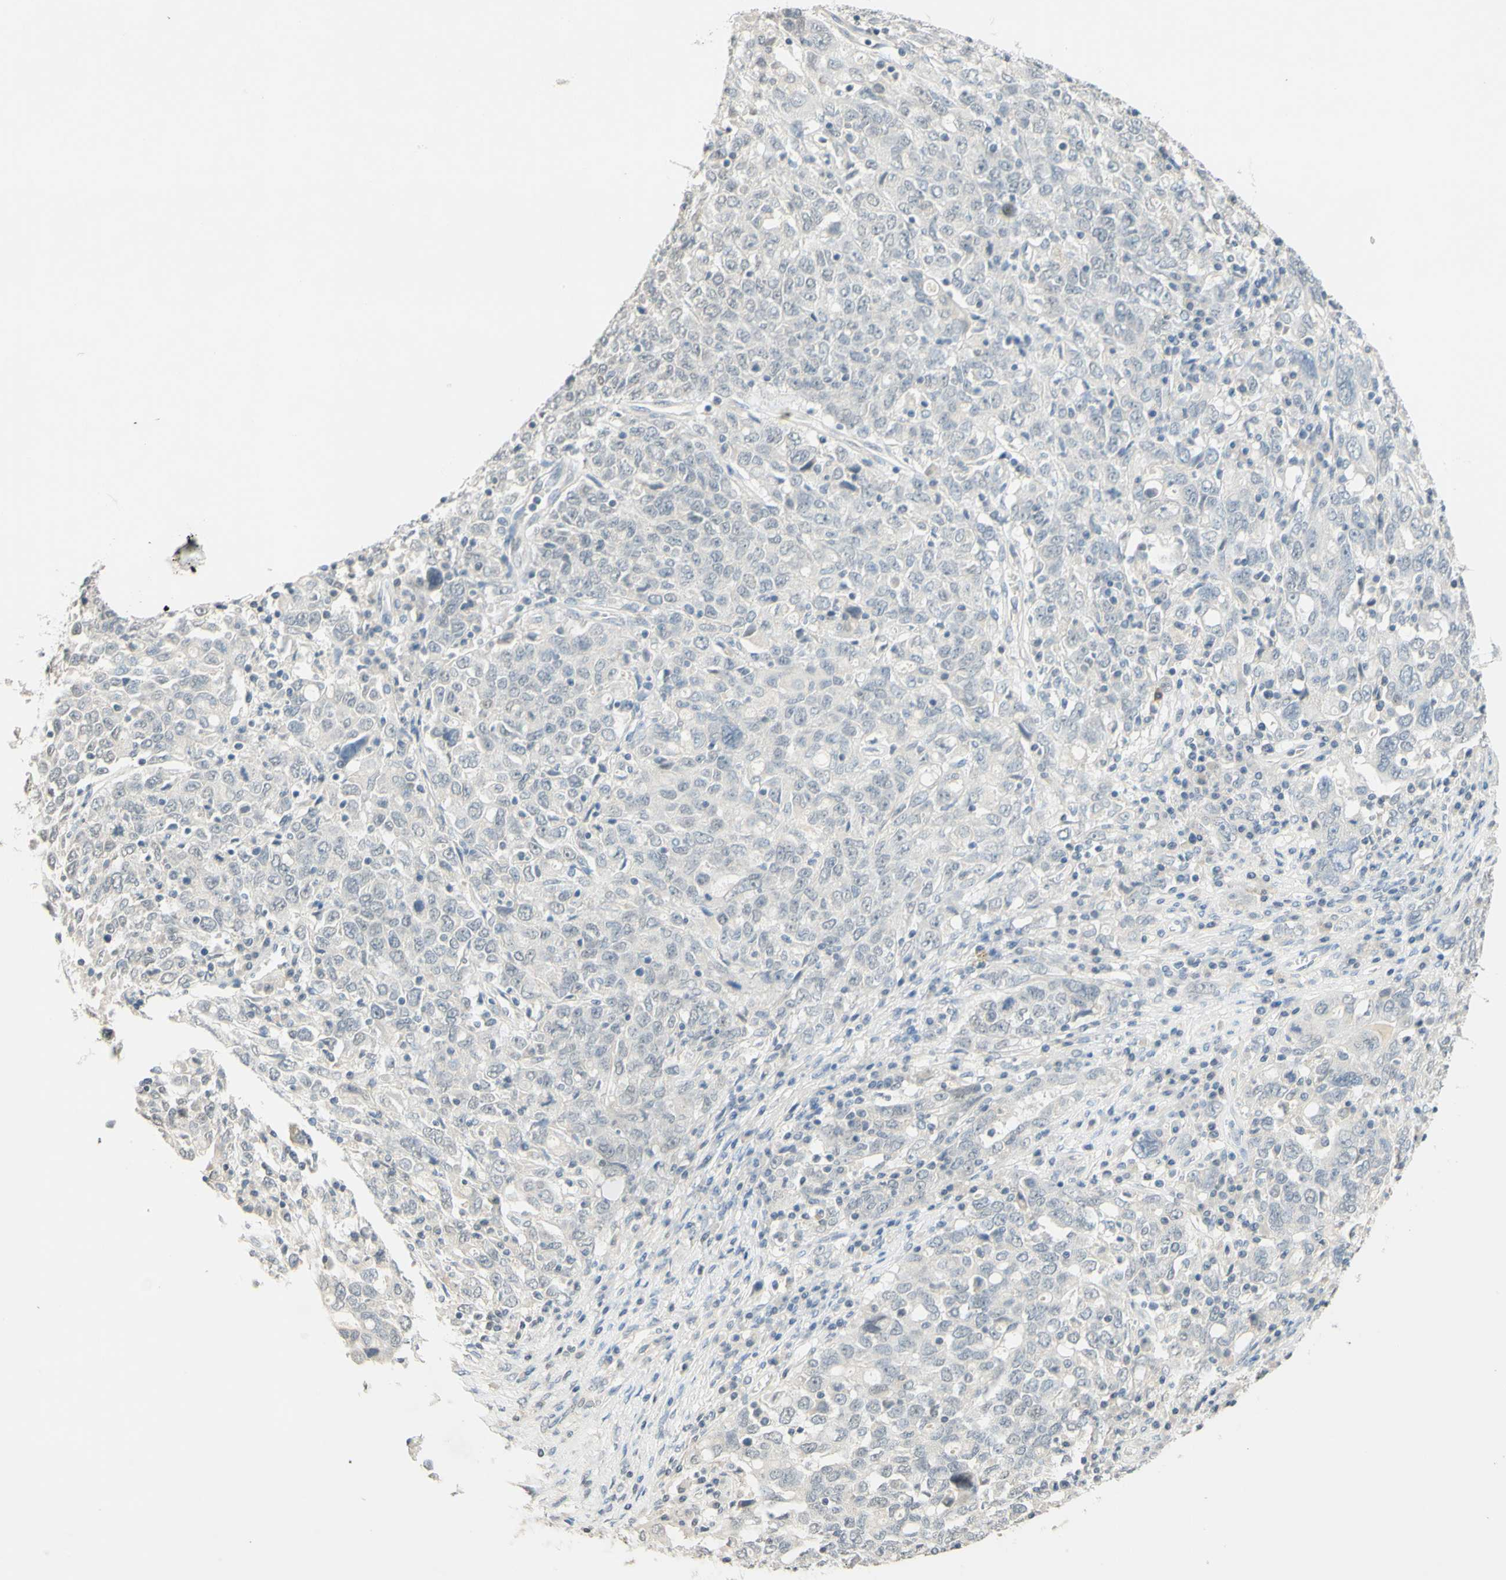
{"staining": {"intensity": "weak", "quantity": "<25%", "location": "cytoplasmic/membranous"}, "tissue": "ovarian cancer", "cell_type": "Tumor cells", "image_type": "cancer", "snomed": [{"axis": "morphology", "description": "Carcinoma, endometroid"}, {"axis": "topography", "description": "Ovary"}], "caption": "This is an IHC histopathology image of human endometroid carcinoma (ovarian). There is no staining in tumor cells.", "gene": "MAG", "patient": {"sex": "female", "age": 62}}